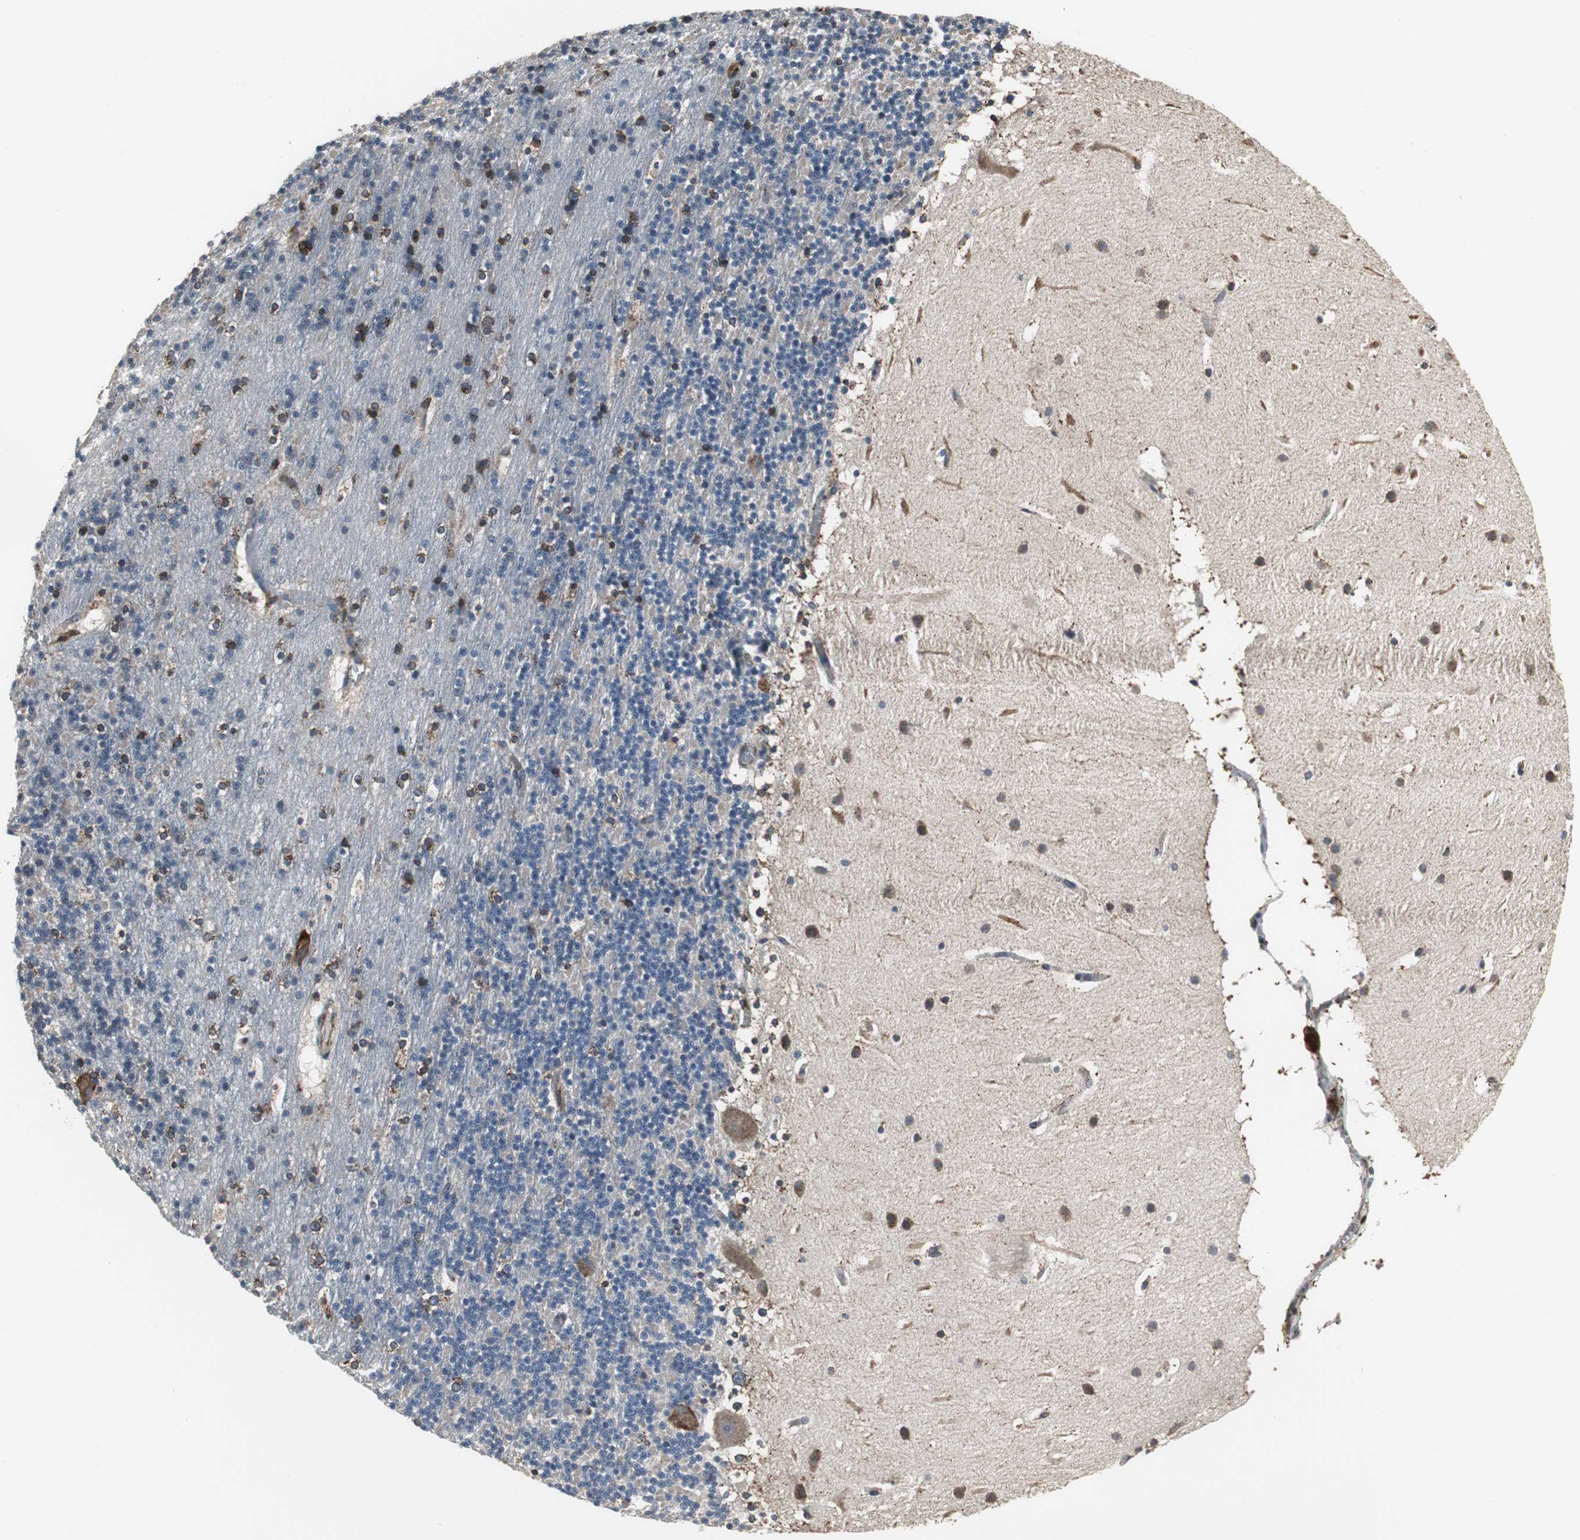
{"staining": {"intensity": "strong", "quantity": "<25%", "location": "cytoplasmic/membranous"}, "tissue": "cerebellum", "cell_type": "Cells in granular layer", "image_type": "normal", "snomed": [{"axis": "morphology", "description": "Normal tissue, NOS"}, {"axis": "topography", "description": "Cerebellum"}], "caption": "Immunohistochemical staining of benign cerebellum demonstrates strong cytoplasmic/membranous protein staining in approximately <25% of cells in granular layer. (Brightfield microscopy of DAB IHC at high magnification).", "gene": "CALU", "patient": {"sex": "male", "age": 45}}